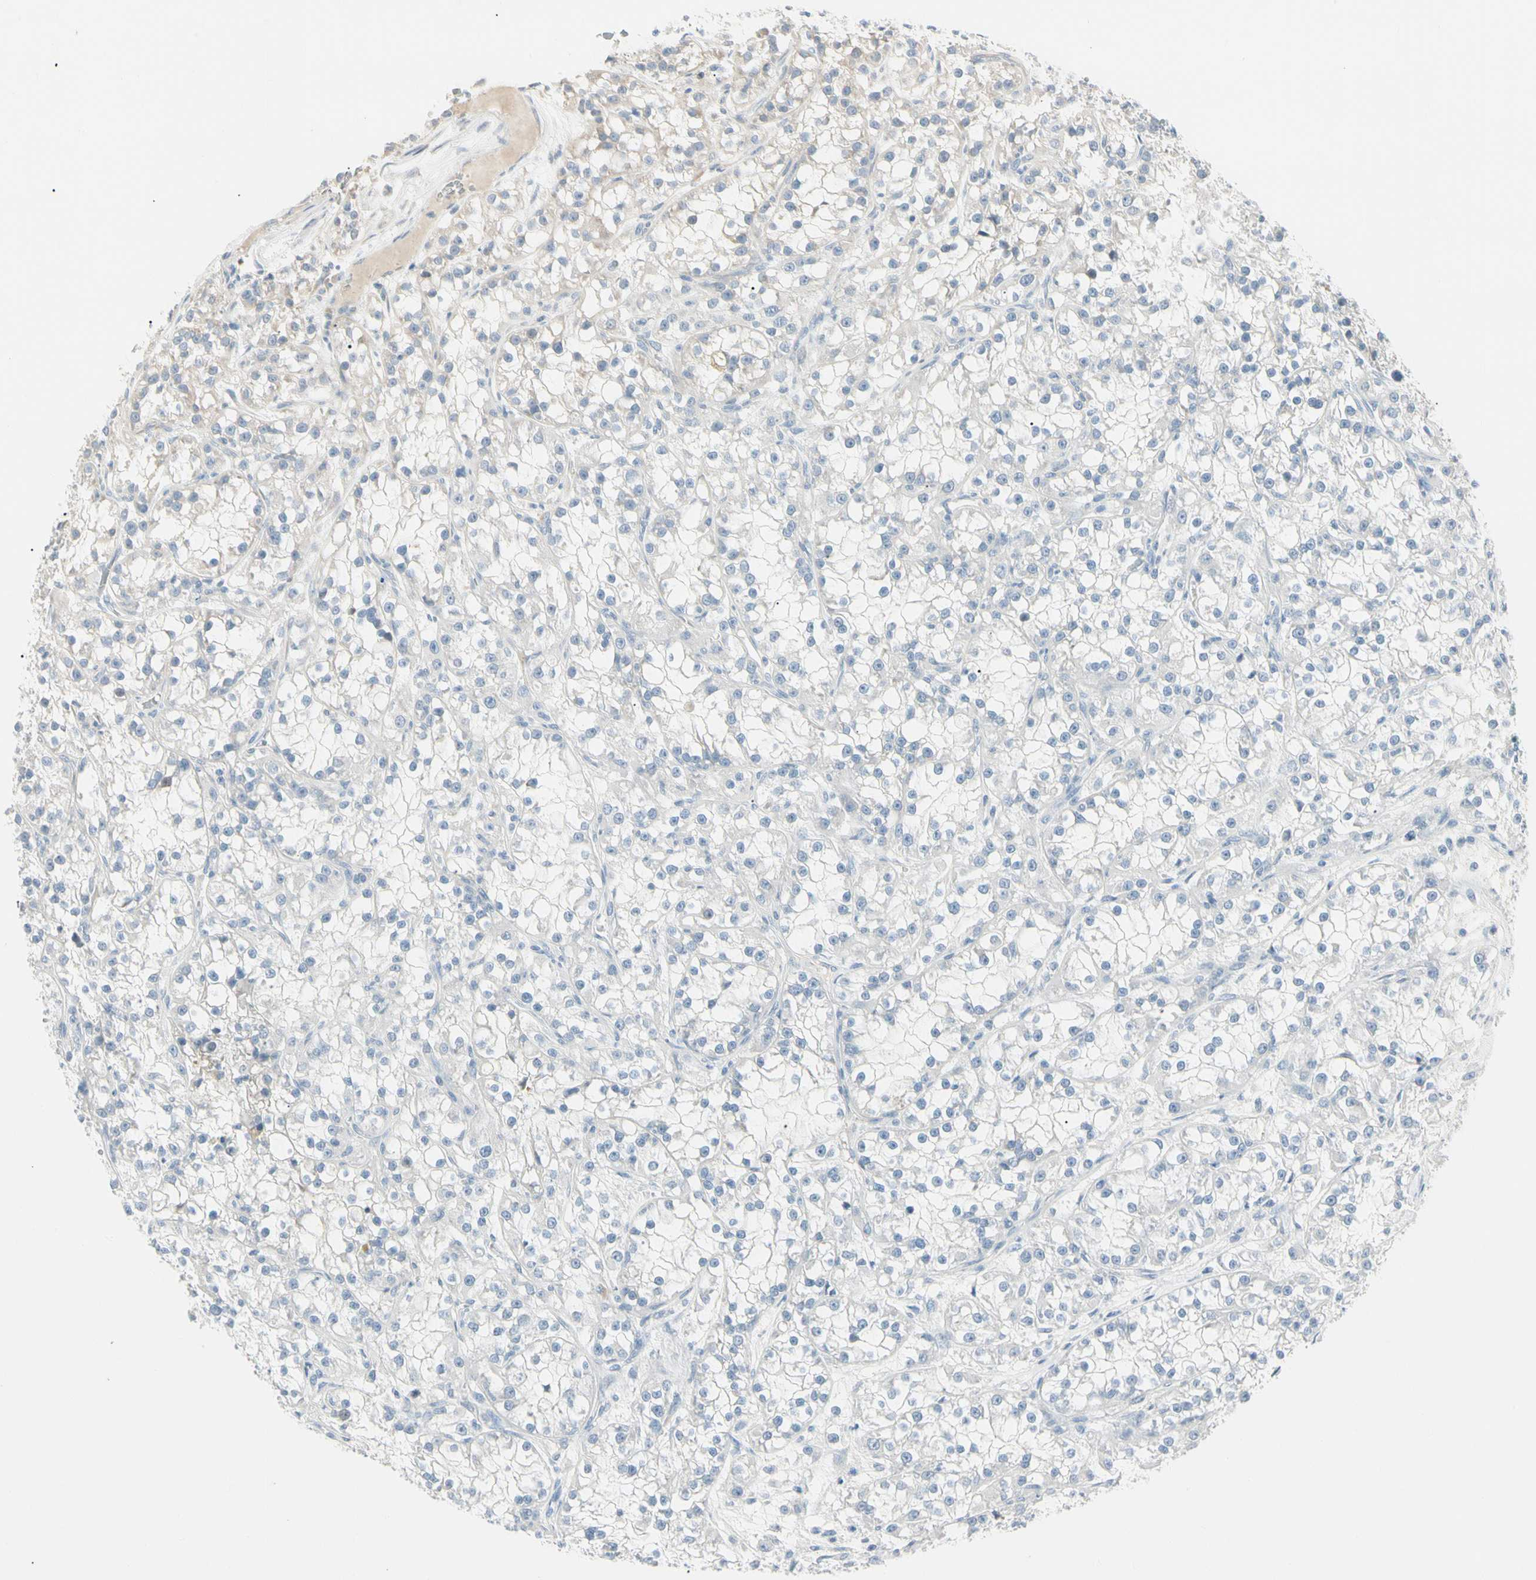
{"staining": {"intensity": "negative", "quantity": "none", "location": "none"}, "tissue": "renal cancer", "cell_type": "Tumor cells", "image_type": "cancer", "snomed": [{"axis": "morphology", "description": "Adenocarcinoma, NOS"}, {"axis": "topography", "description": "Kidney"}], "caption": "Renal cancer (adenocarcinoma) stained for a protein using IHC shows no positivity tumor cells.", "gene": "ALDH18A1", "patient": {"sex": "female", "age": 52}}